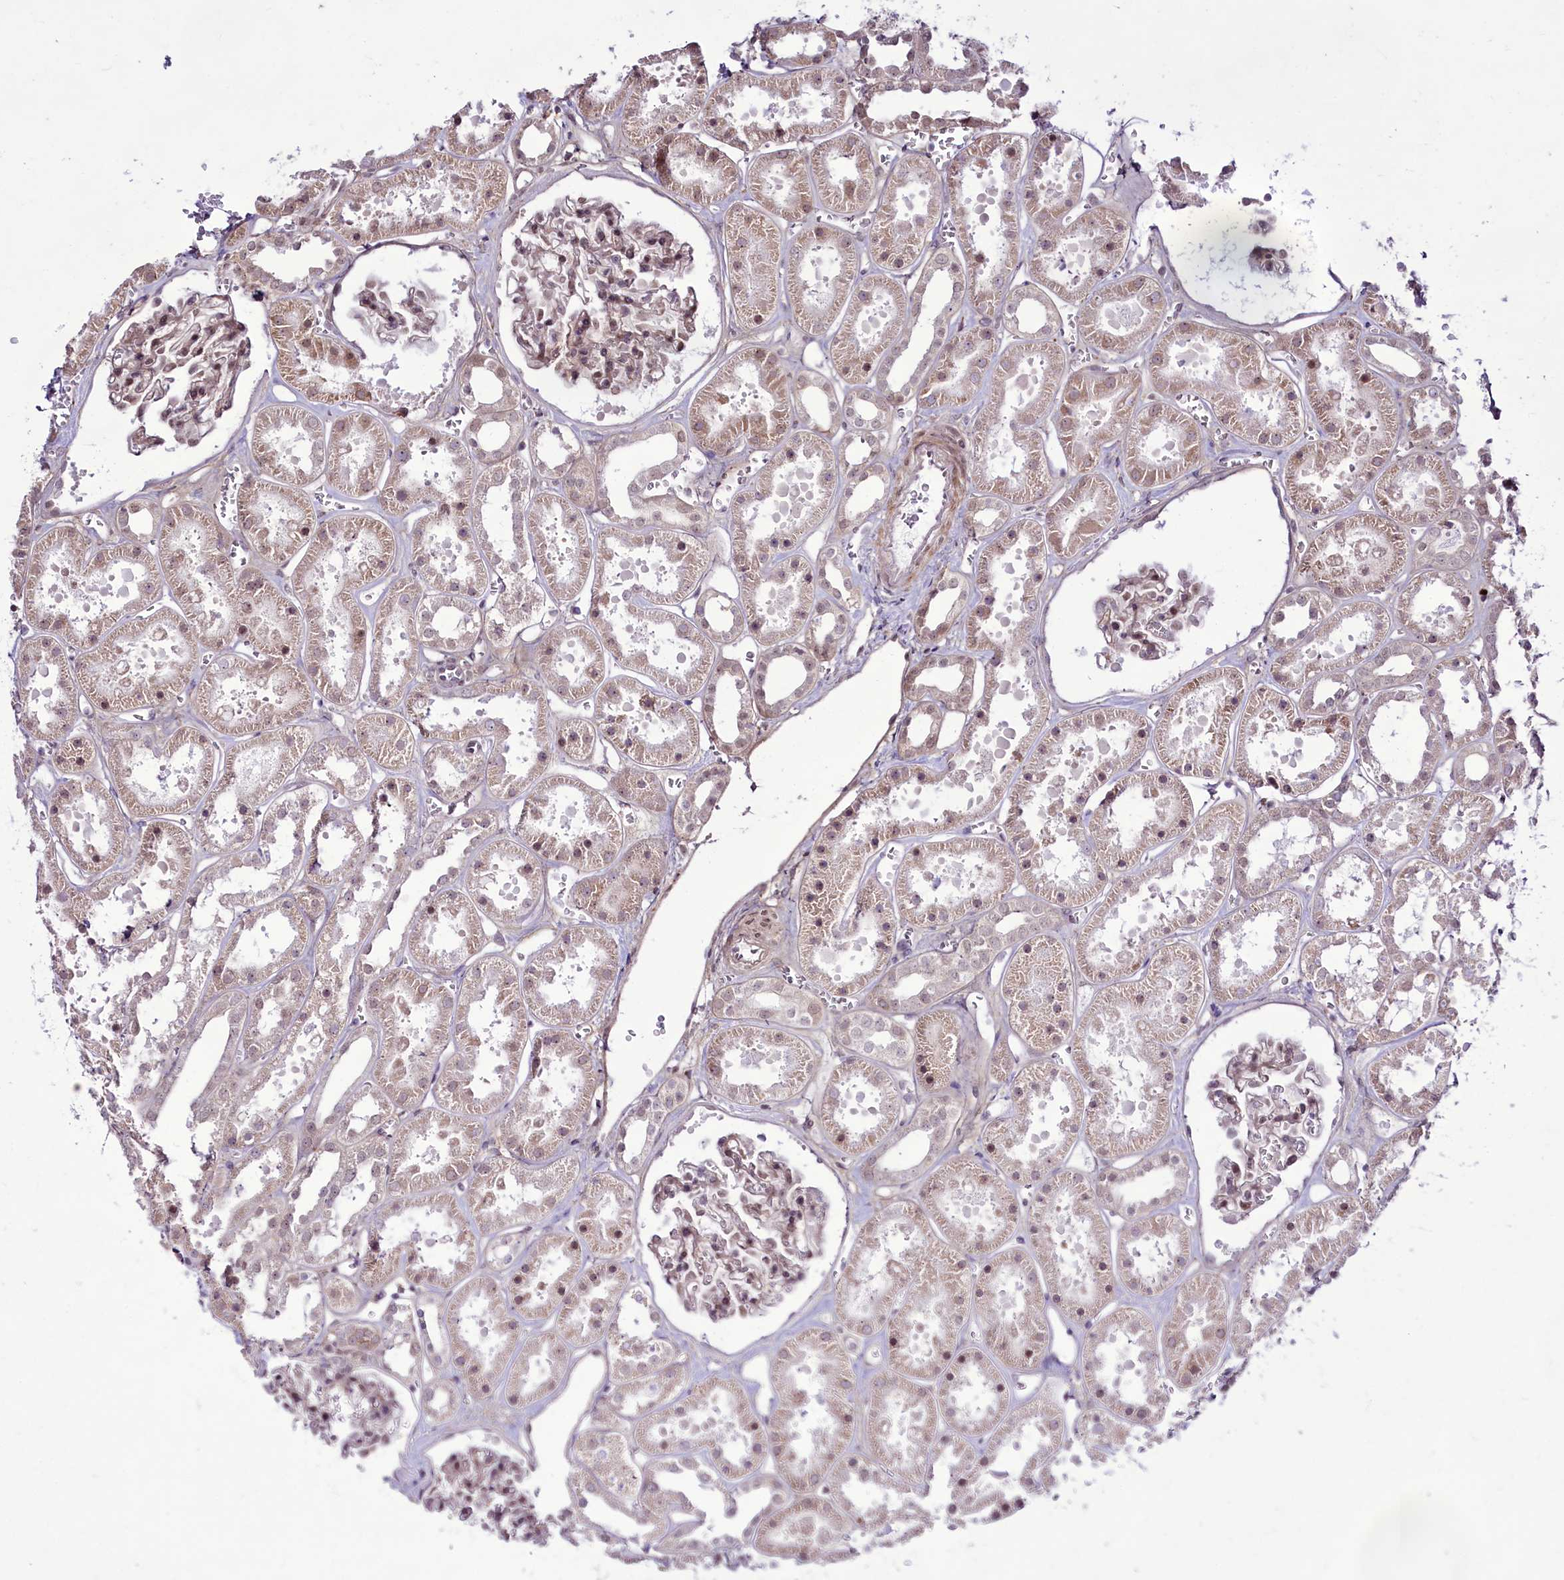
{"staining": {"intensity": "weak", "quantity": "25%-75%", "location": "nuclear"}, "tissue": "kidney", "cell_type": "Cells in glomeruli", "image_type": "normal", "snomed": [{"axis": "morphology", "description": "Normal tissue, NOS"}, {"axis": "topography", "description": "Kidney"}], "caption": "Brown immunohistochemical staining in unremarkable kidney demonstrates weak nuclear expression in approximately 25%-75% of cells in glomeruli.", "gene": "RSBN1", "patient": {"sex": "female", "age": 41}}